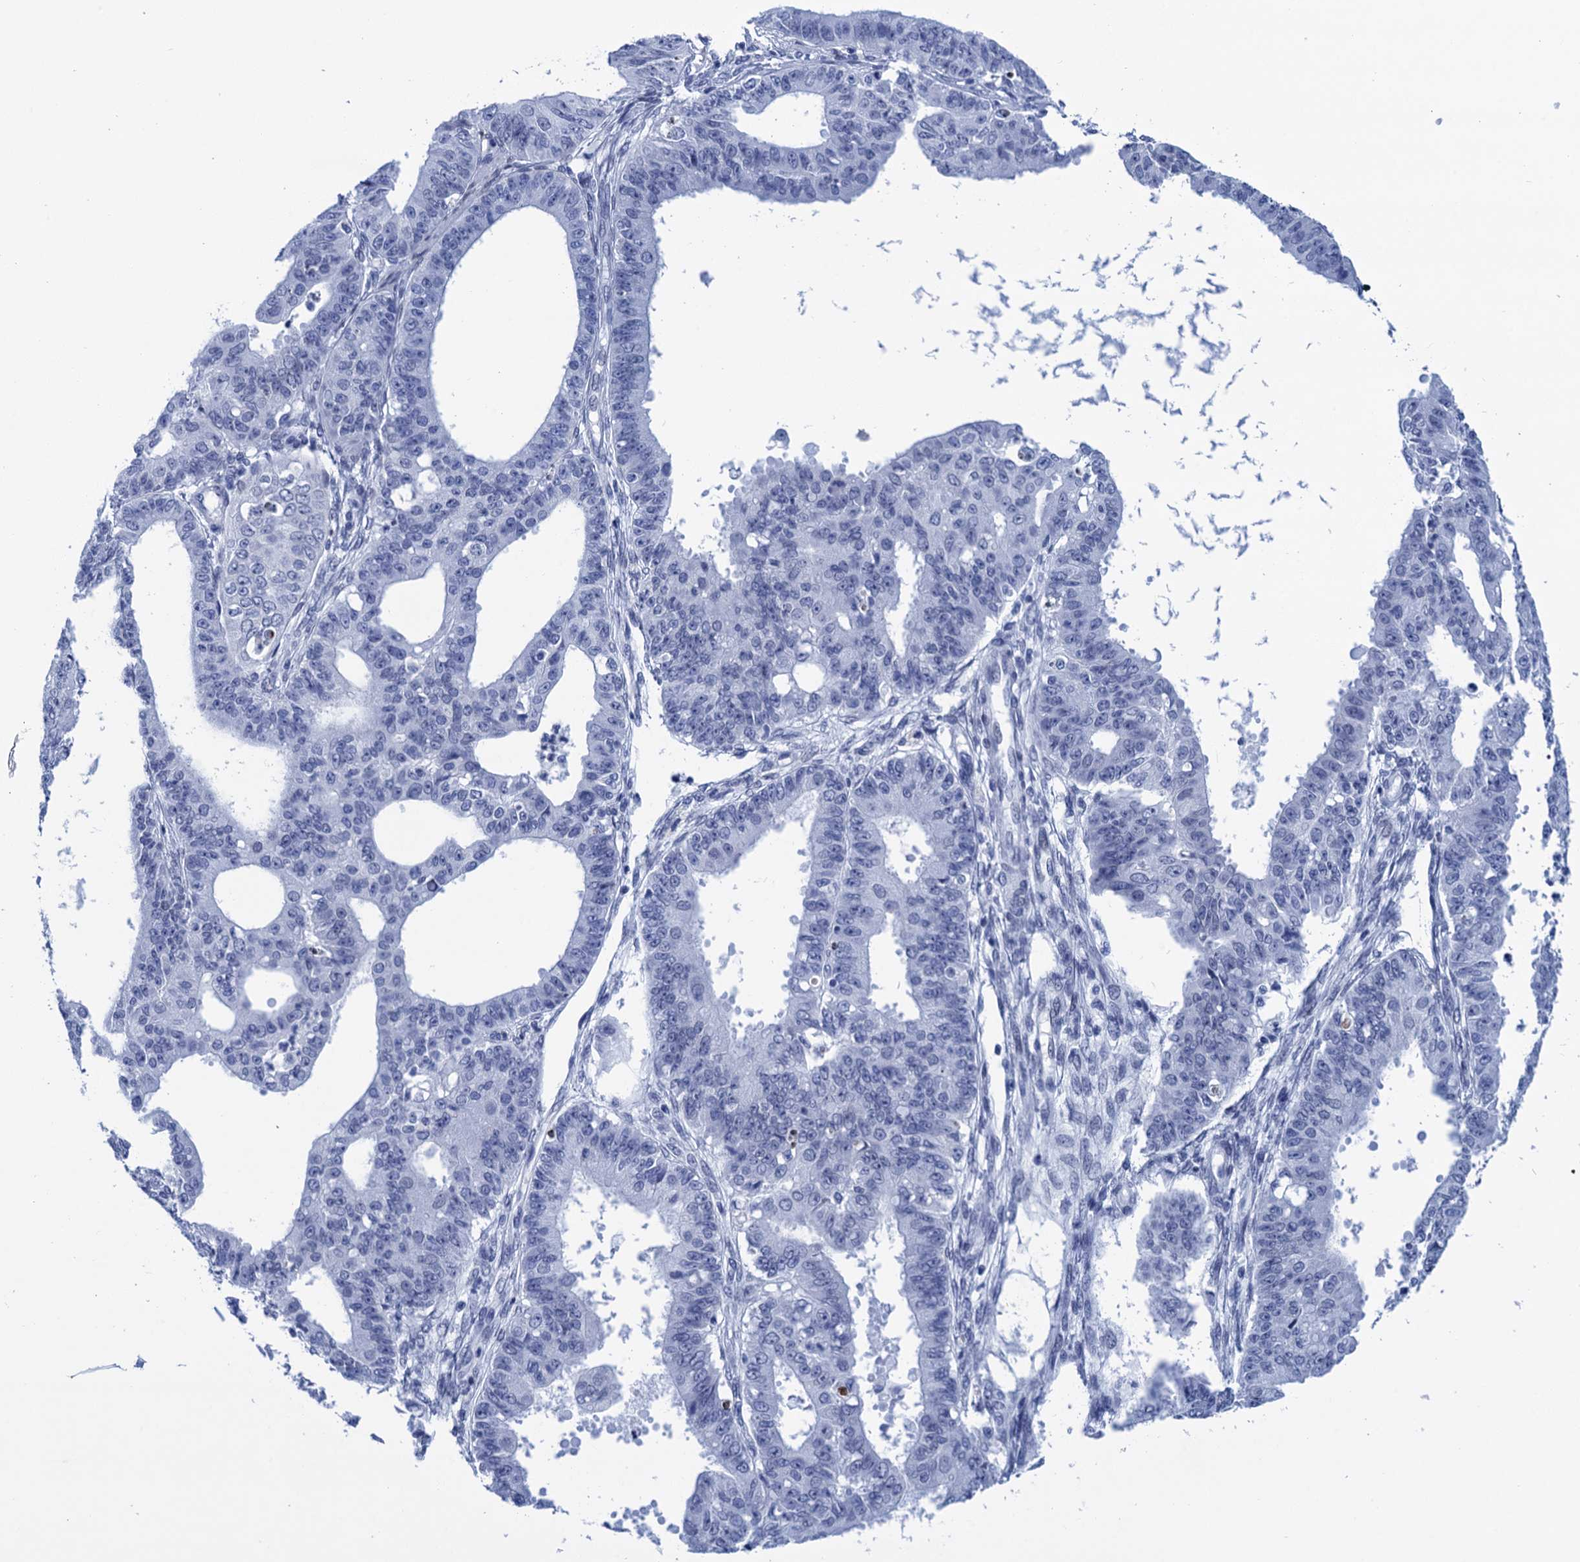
{"staining": {"intensity": "negative", "quantity": "none", "location": "none"}, "tissue": "ovarian cancer", "cell_type": "Tumor cells", "image_type": "cancer", "snomed": [{"axis": "morphology", "description": "Carcinoma, endometroid"}, {"axis": "topography", "description": "Appendix"}, {"axis": "topography", "description": "Ovary"}], "caption": "This is a histopathology image of IHC staining of ovarian cancer, which shows no positivity in tumor cells.", "gene": "METTL25", "patient": {"sex": "female", "age": 42}}